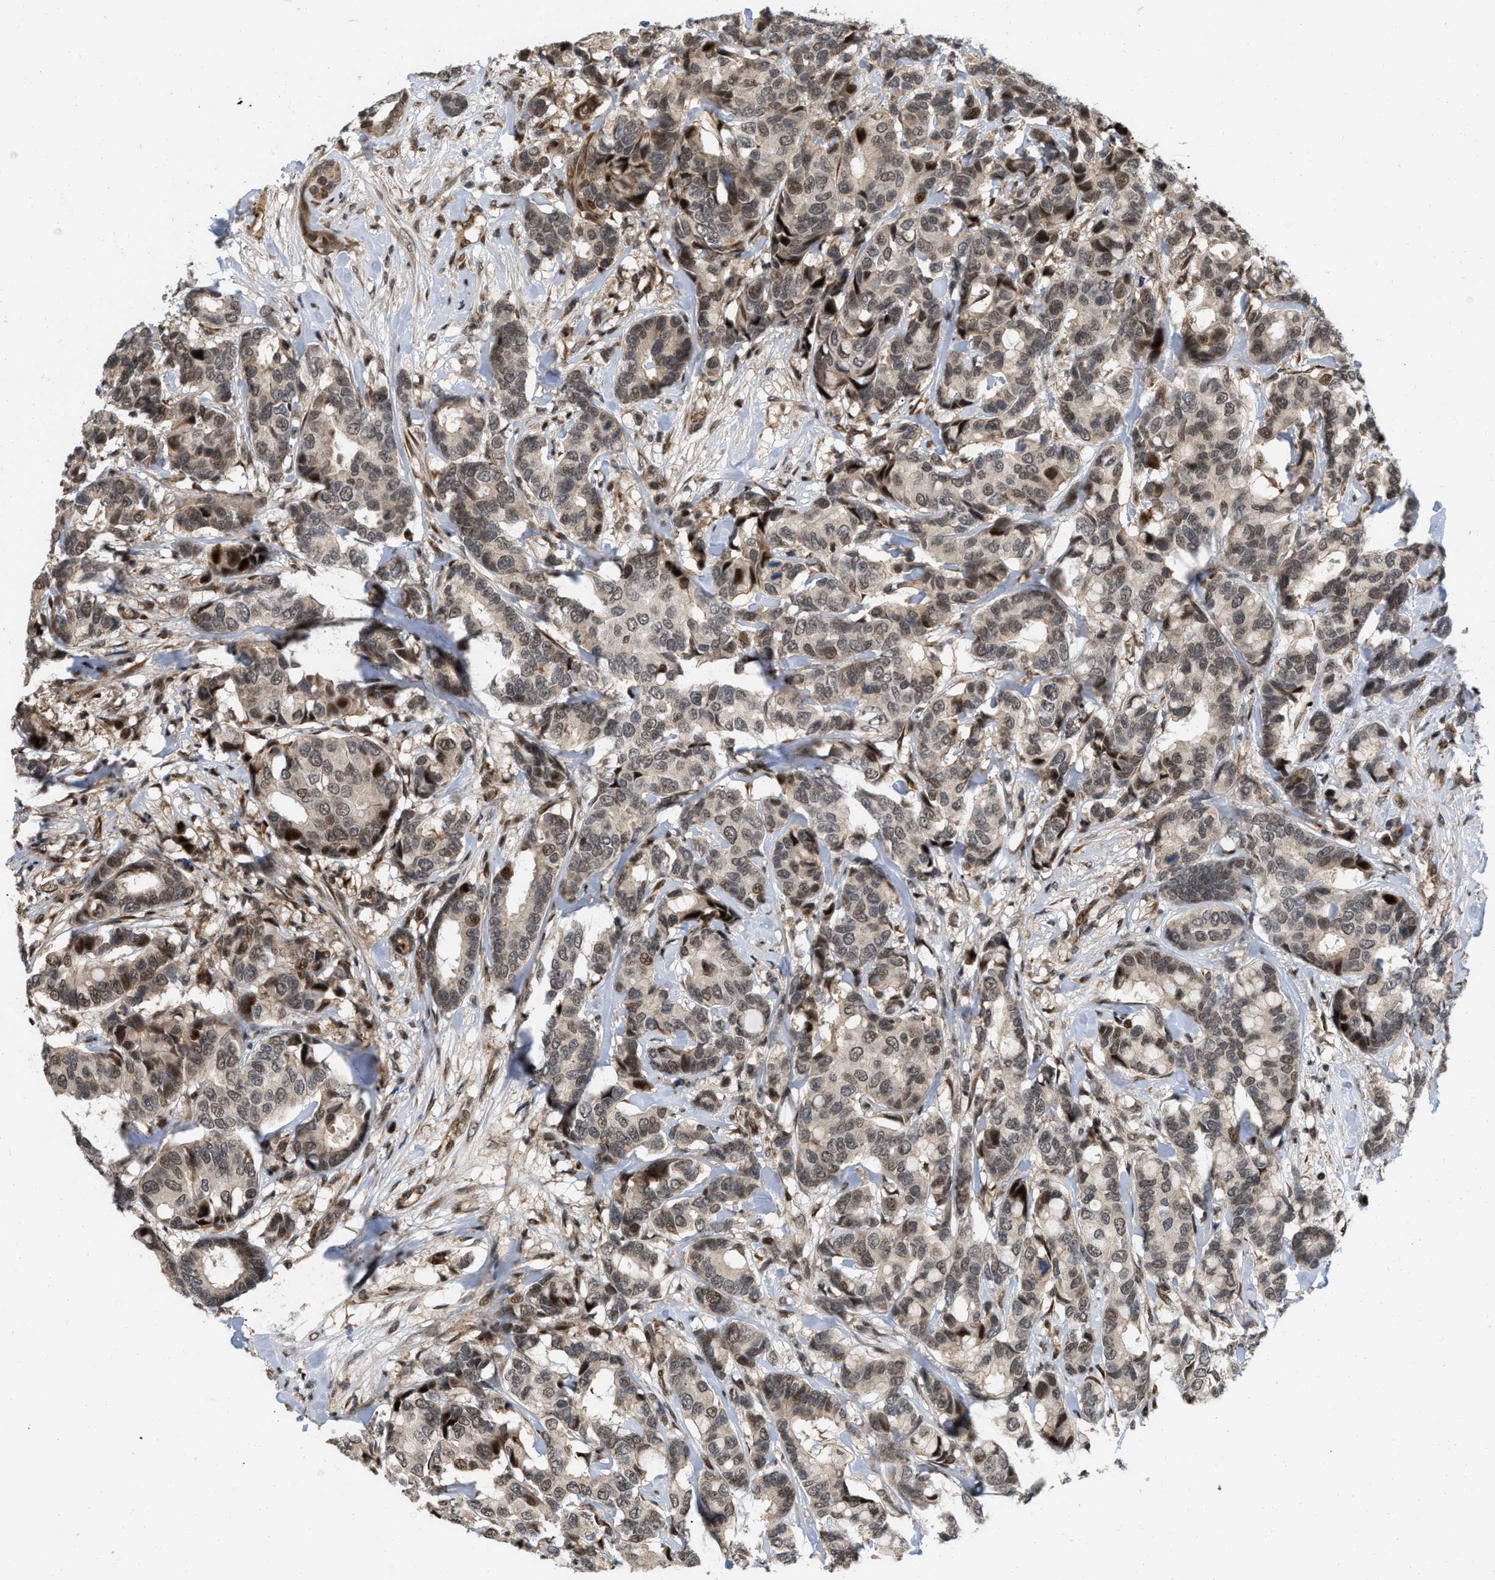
{"staining": {"intensity": "moderate", "quantity": ">75%", "location": "nuclear"}, "tissue": "breast cancer", "cell_type": "Tumor cells", "image_type": "cancer", "snomed": [{"axis": "morphology", "description": "Duct carcinoma"}, {"axis": "topography", "description": "Breast"}], "caption": "High-magnification brightfield microscopy of invasive ductal carcinoma (breast) stained with DAB (3,3'-diaminobenzidine) (brown) and counterstained with hematoxylin (blue). tumor cells exhibit moderate nuclear staining is seen in about>75% of cells.", "gene": "ANKRD11", "patient": {"sex": "female", "age": 87}}